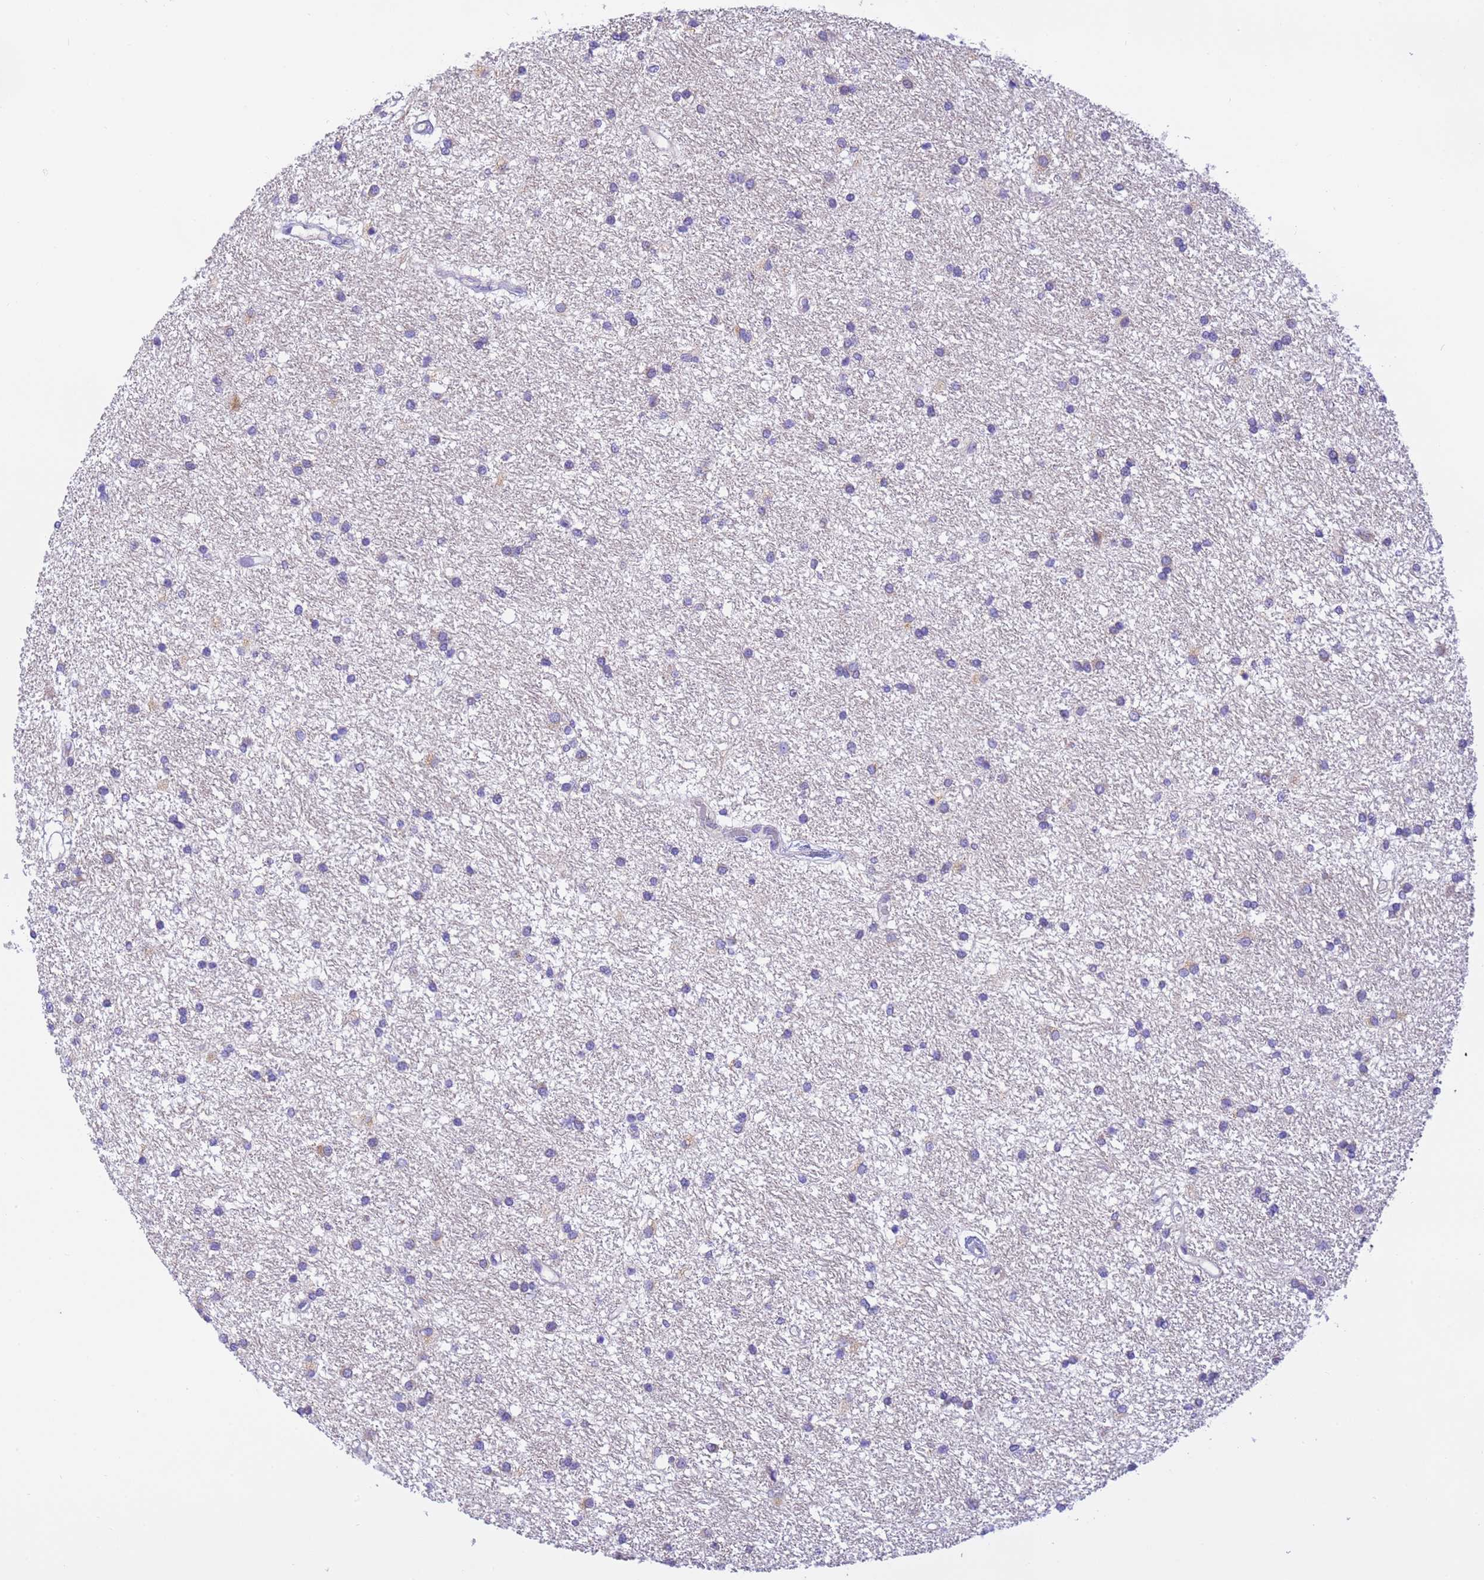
{"staining": {"intensity": "negative", "quantity": "none", "location": "none"}, "tissue": "glioma", "cell_type": "Tumor cells", "image_type": "cancer", "snomed": [{"axis": "morphology", "description": "Glioma, malignant, High grade"}, {"axis": "topography", "description": "Brain"}], "caption": "Glioma stained for a protein using IHC reveals no positivity tumor cells.", "gene": "RHBDD3", "patient": {"sex": "male", "age": 77}}